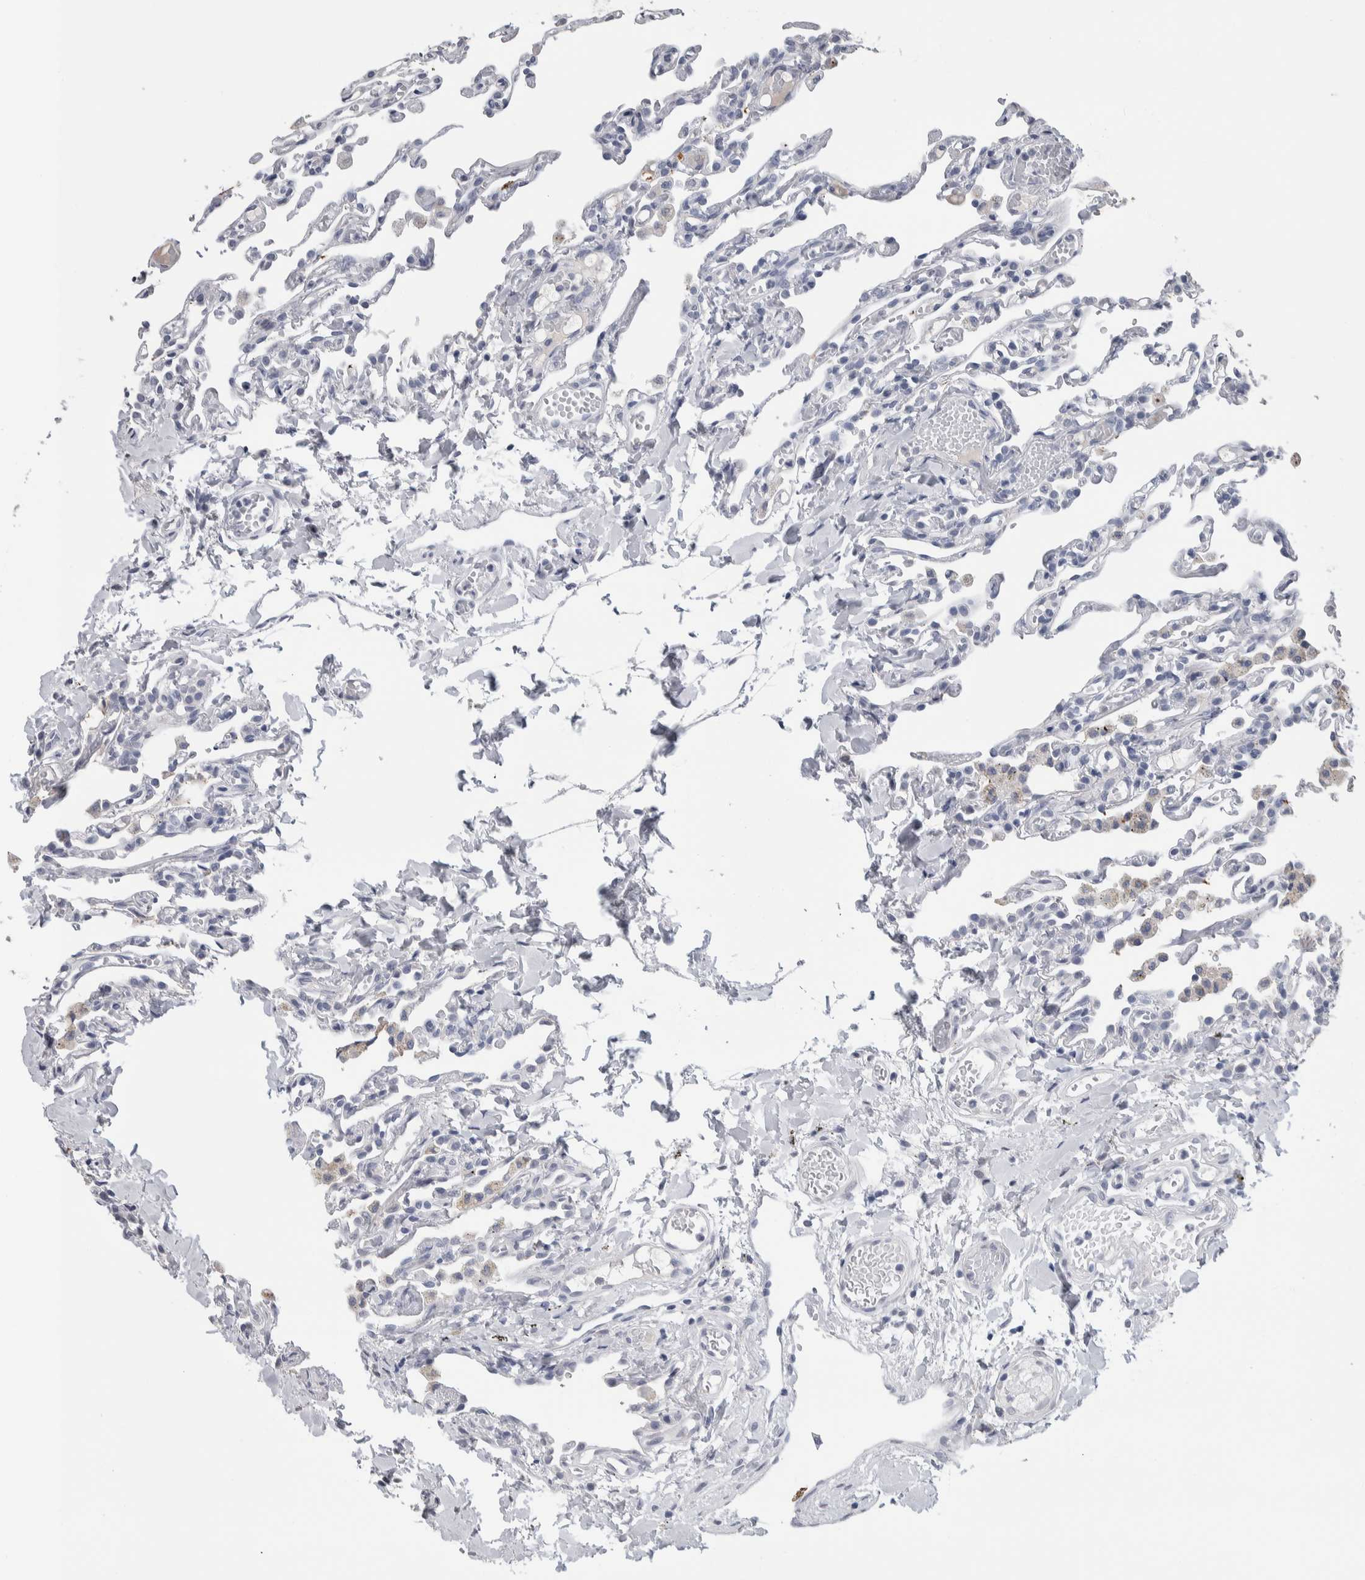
{"staining": {"intensity": "negative", "quantity": "none", "location": "none"}, "tissue": "lung", "cell_type": "Alveolar cells", "image_type": "normal", "snomed": [{"axis": "morphology", "description": "Normal tissue, NOS"}, {"axis": "topography", "description": "Lung"}], "caption": "Immunohistochemistry (IHC) of normal human lung exhibits no staining in alveolar cells.", "gene": "TMEM102", "patient": {"sex": "male", "age": 21}}